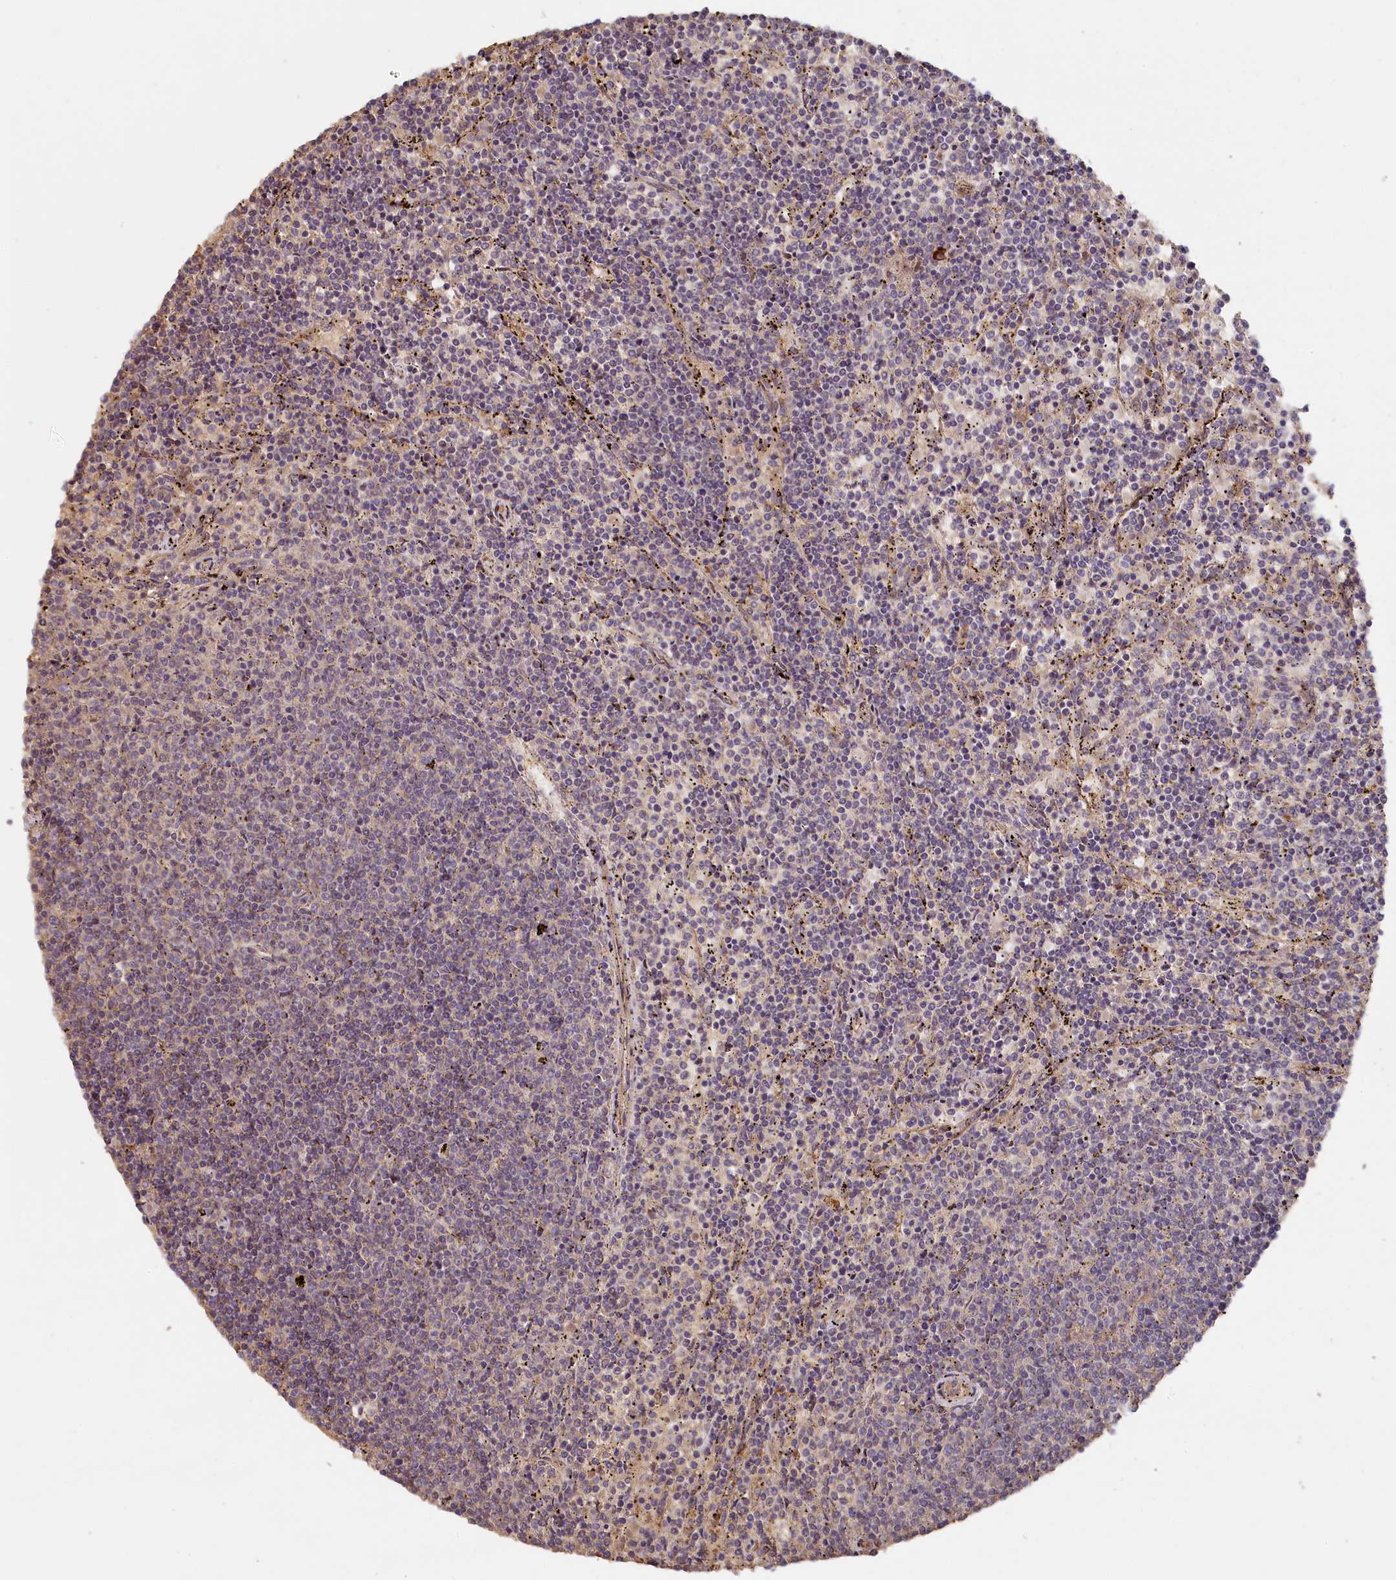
{"staining": {"intensity": "negative", "quantity": "none", "location": "none"}, "tissue": "lymphoma", "cell_type": "Tumor cells", "image_type": "cancer", "snomed": [{"axis": "morphology", "description": "Malignant lymphoma, non-Hodgkin's type, Low grade"}, {"axis": "topography", "description": "Spleen"}], "caption": "Micrograph shows no protein staining in tumor cells of lymphoma tissue.", "gene": "STX16", "patient": {"sex": "female", "age": 50}}